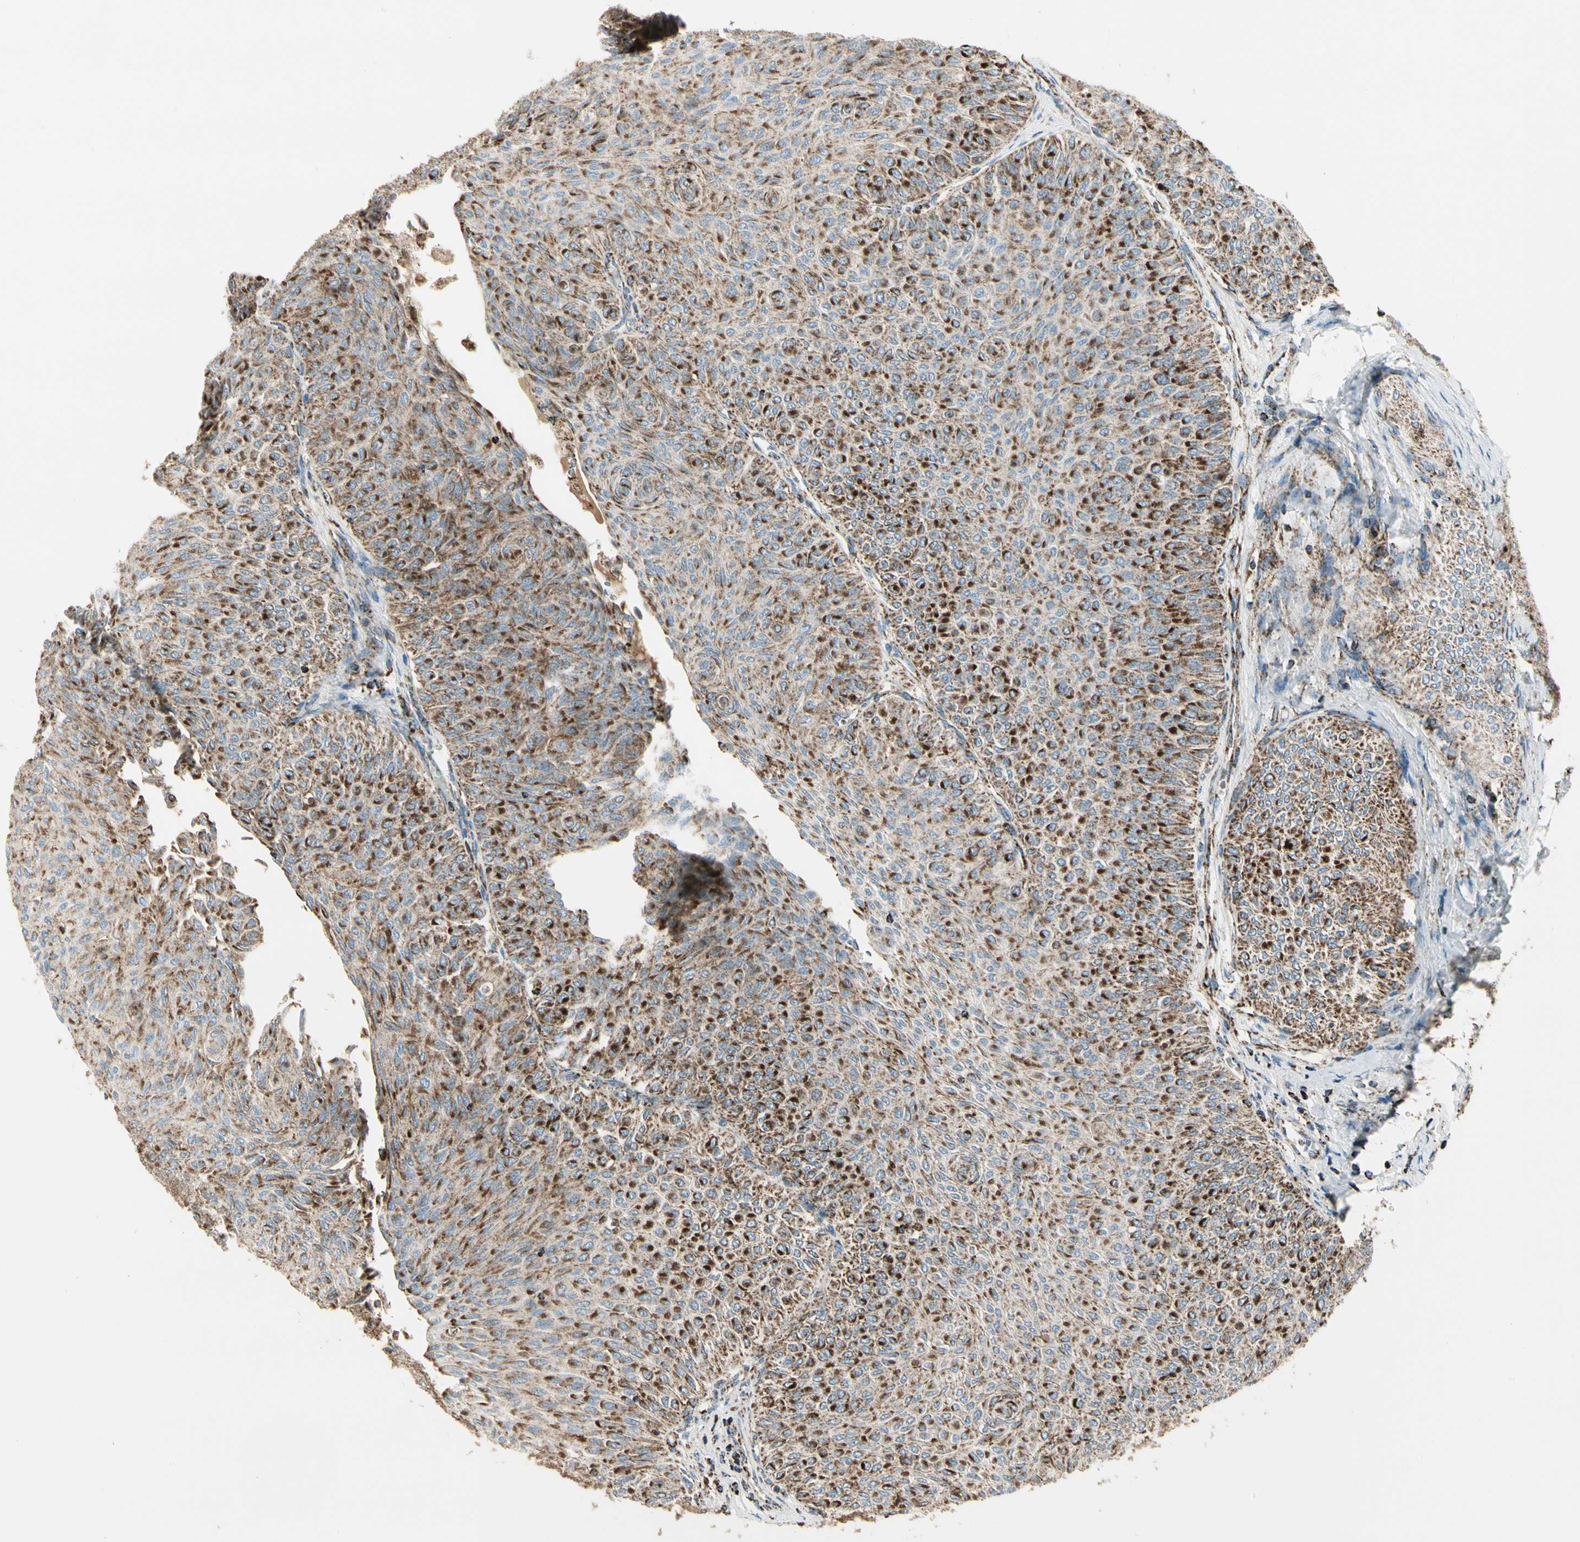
{"staining": {"intensity": "strong", "quantity": ">75%", "location": "cytoplasmic/membranous"}, "tissue": "urothelial cancer", "cell_type": "Tumor cells", "image_type": "cancer", "snomed": [{"axis": "morphology", "description": "Urothelial carcinoma, Low grade"}, {"axis": "topography", "description": "Urinary bladder"}], "caption": "Approximately >75% of tumor cells in urothelial cancer show strong cytoplasmic/membranous protein positivity as visualized by brown immunohistochemical staining.", "gene": "ME2", "patient": {"sex": "male", "age": 78}}